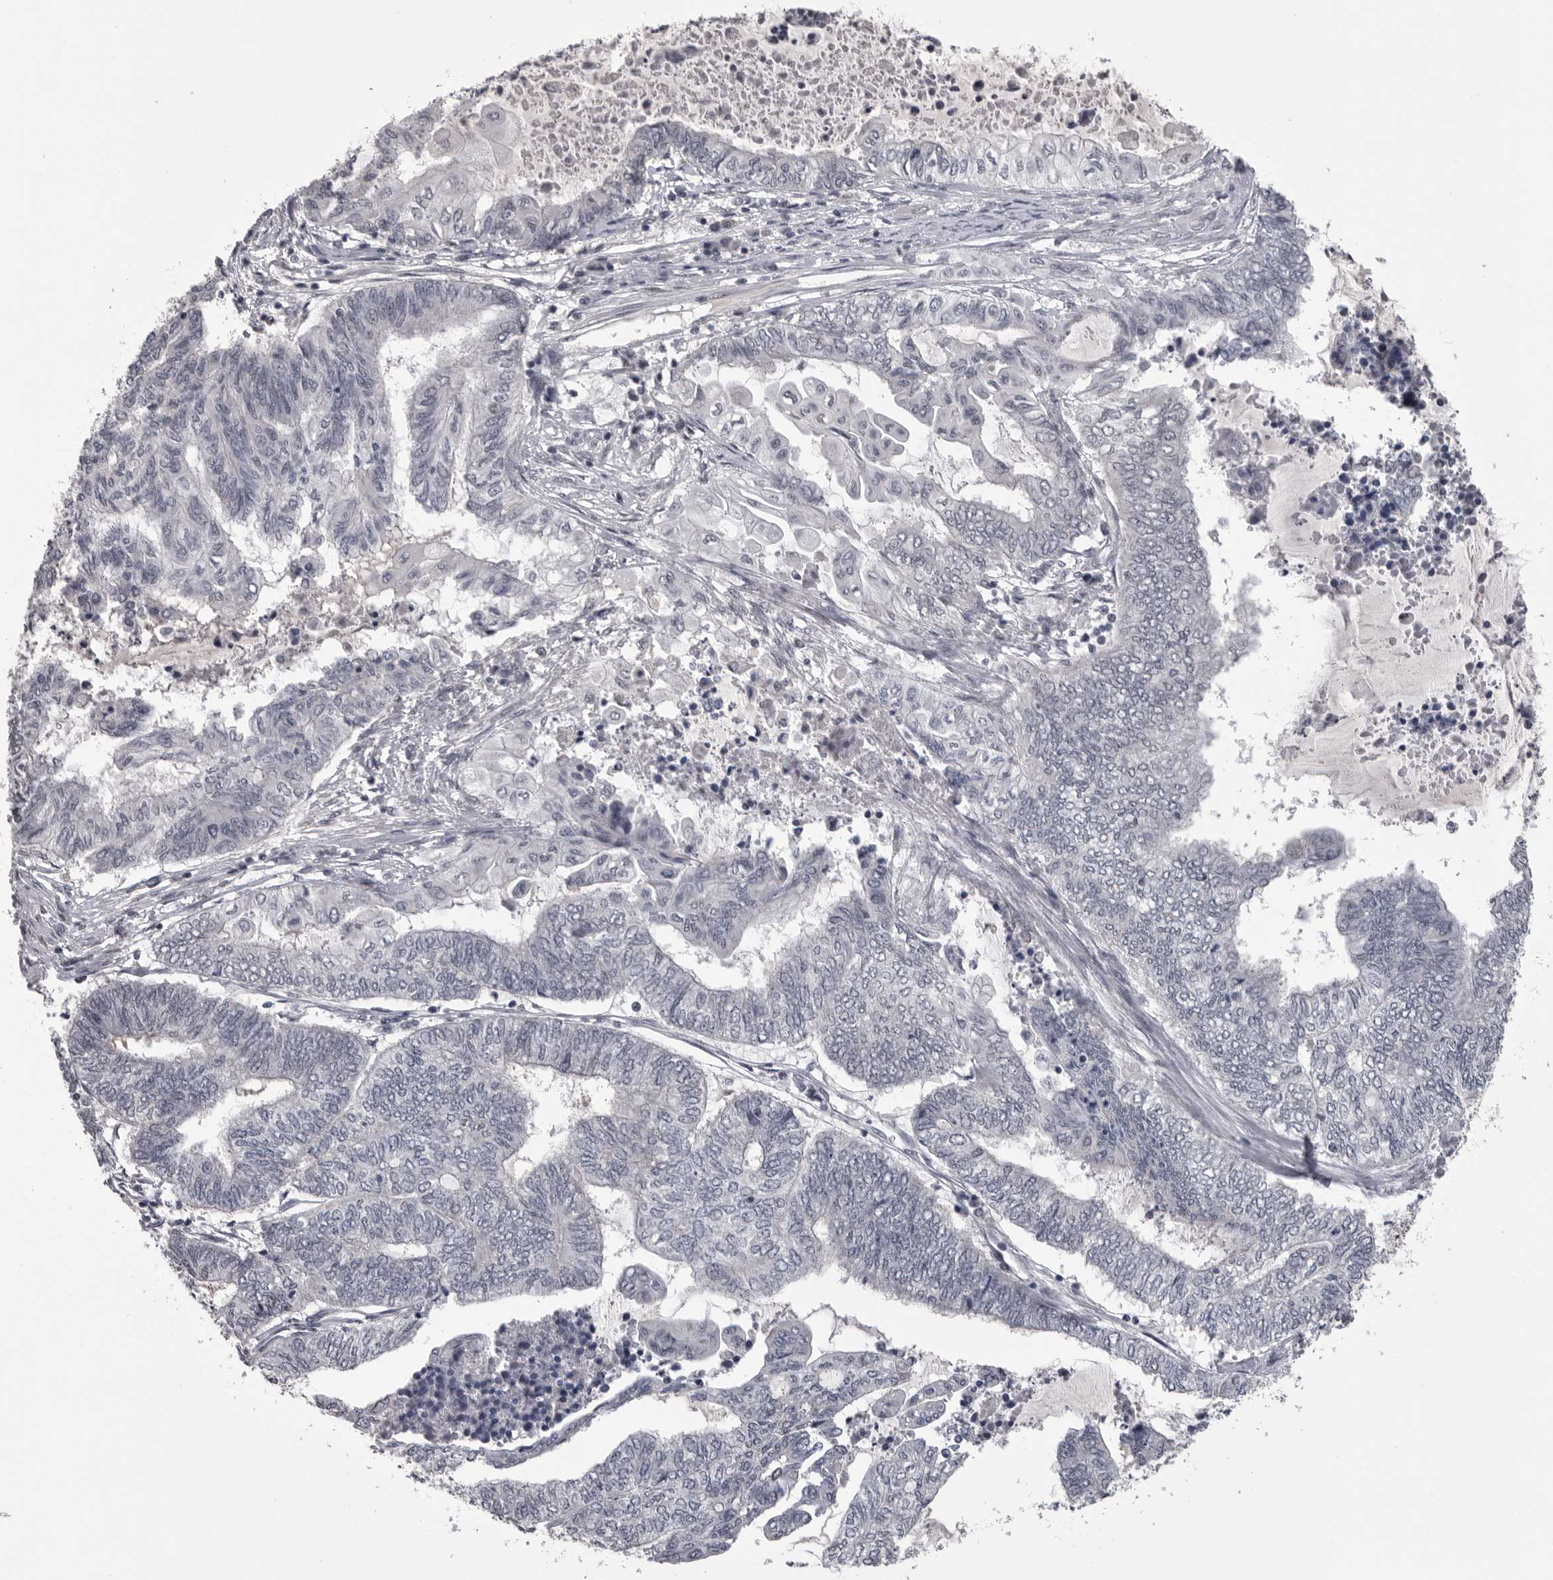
{"staining": {"intensity": "negative", "quantity": "none", "location": "none"}, "tissue": "endometrial cancer", "cell_type": "Tumor cells", "image_type": "cancer", "snomed": [{"axis": "morphology", "description": "Adenocarcinoma, NOS"}, {"axis": "topography", "description": "Uterus"}, {"axis": "topography", "description": "Endometrium"}], "caption": "Adenocarcinoma (endometrial) was stained to show a protein in brown. There is no significant expression in tumor cells.", "gene": "DLG2", "patient": {"sex": "female", "age": 70}}